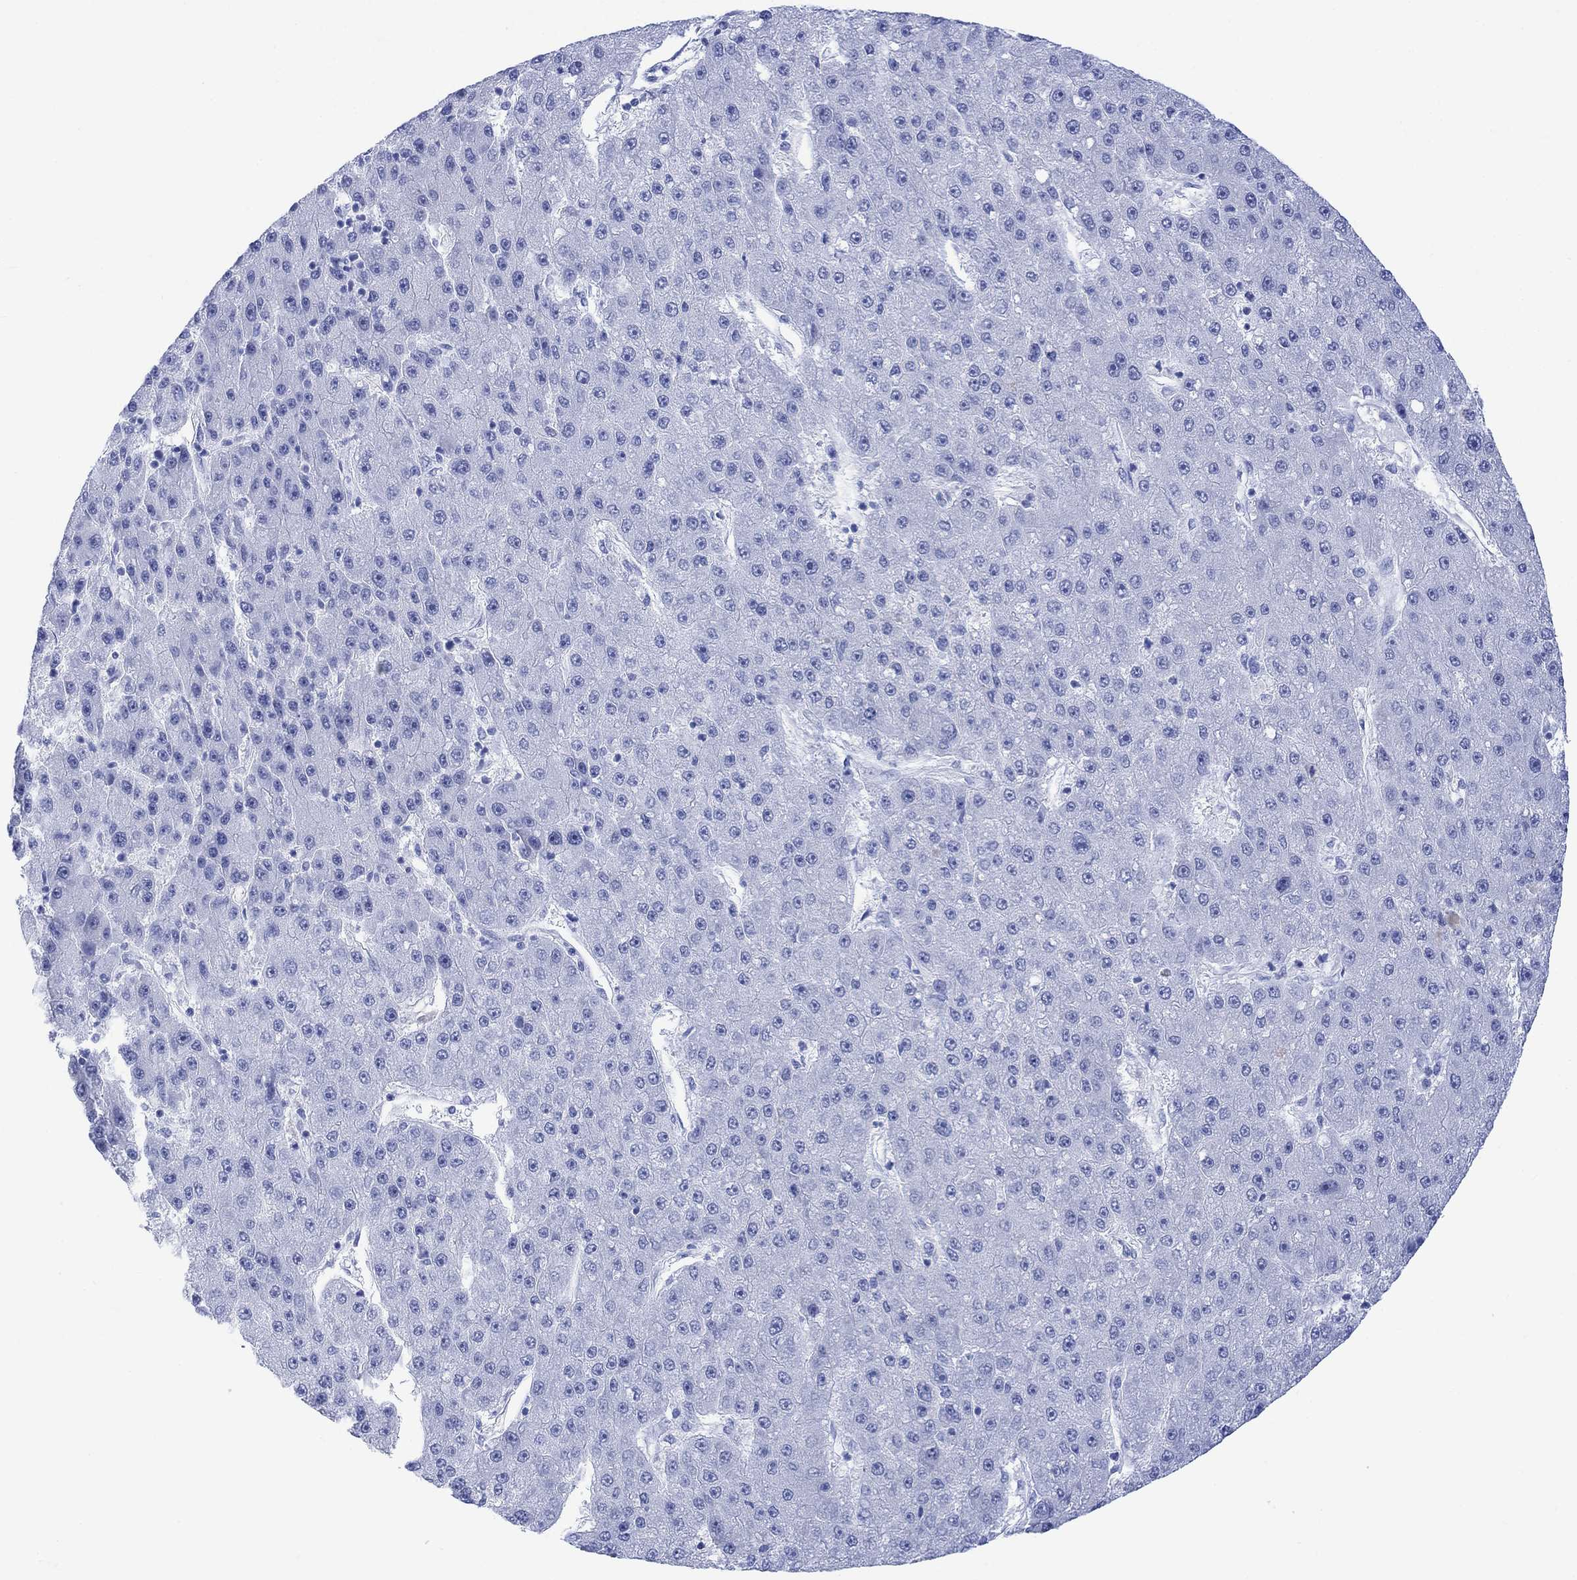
{"staining": {"intensity": "negative", "quantity": "none", "location": "none"}, "tissue": "liver cancer", "cell_type": "Tumor cells", "image_type": "cancer", "snomed": [{"axis": "morphology", "description": "Carcinoma, Hepatocellular, NOS"}, {"axis": "topography", "description": "Liver"}], "caption": "IHC photomicrograph of neoplastic tissue: liver hepatocellular carcinoma stained with DAB displays no significant protein expression in tumor cells.", "gene": "CELF4", "patient": {"sex": "male", "age": 67}}